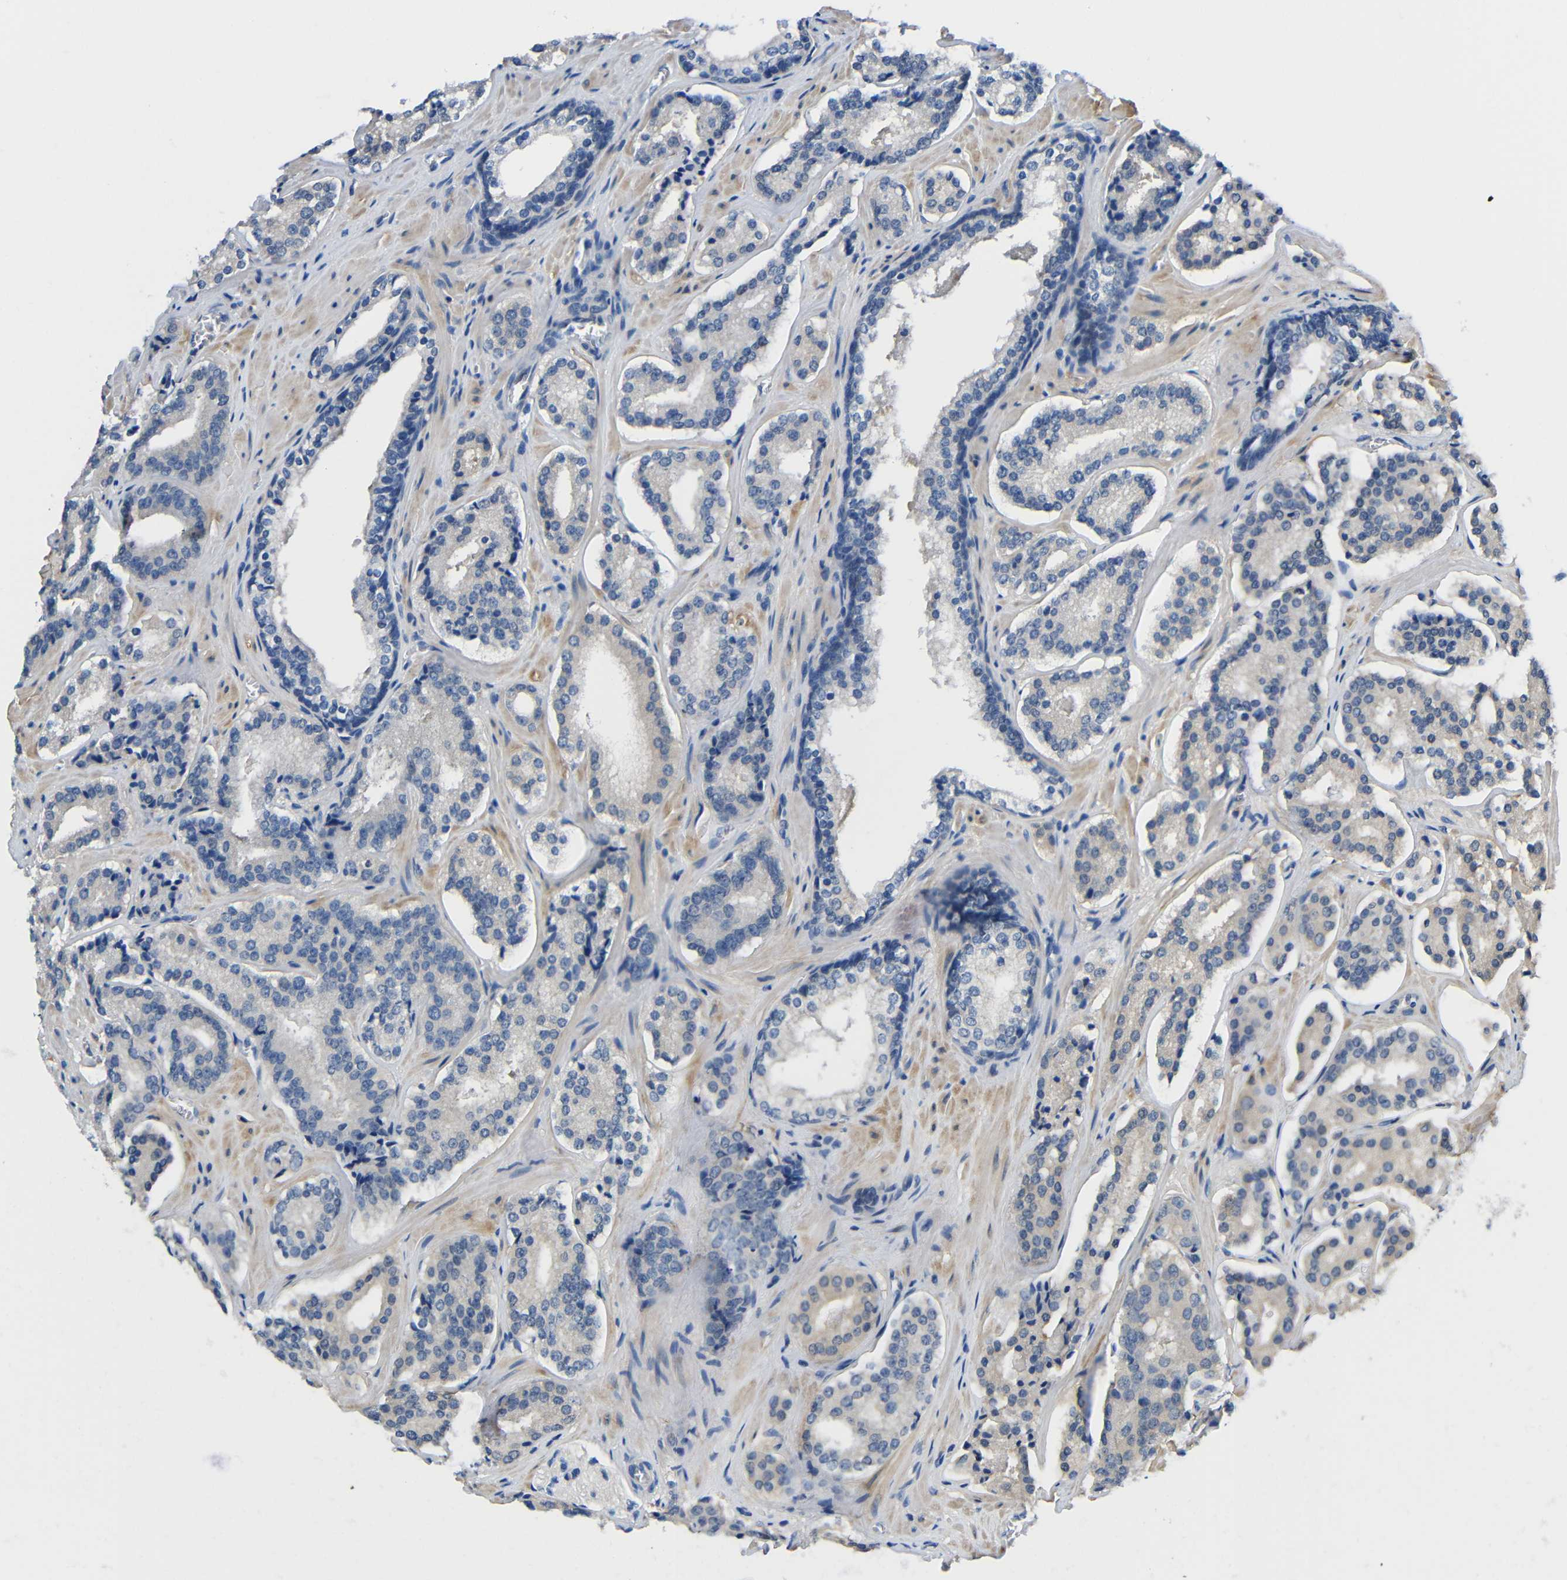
{"staining": {"intensity": "negative", "quantity": "none", "location": "none"}, "tissue": "prostate cancer", "cell_type": "Tumor cells", "image_type": "cancer", "snomed": [{"axis": "morphology", "description": "Adenocarcinoma, High grade"}, {"axis": "topography", "description": "Prostate"}], "caption": "The micrograph demonstrates no significant positivity in tumor cells of prostate cancer.", "gene": "NEGR1", "patient": {"sex": "male", "age": 60}}